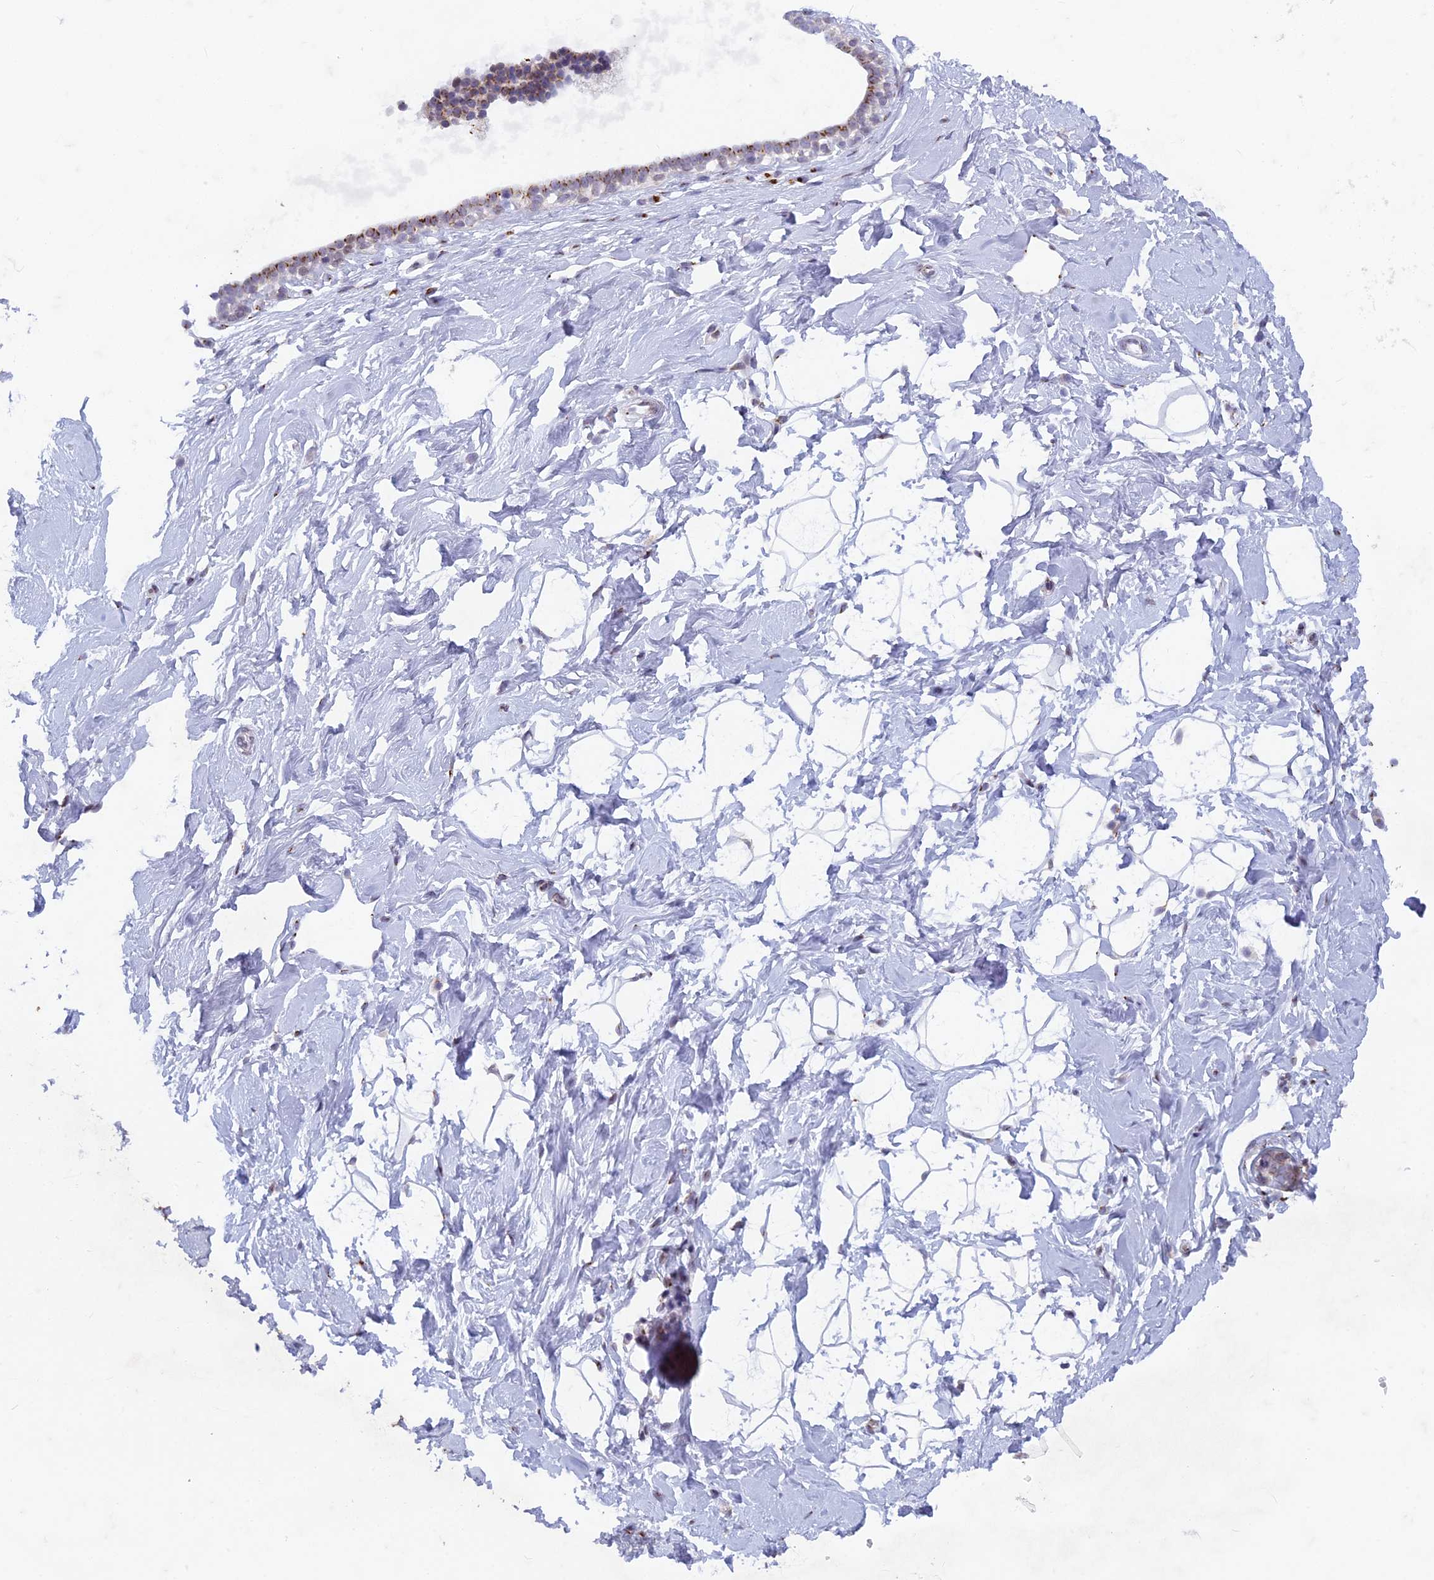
{"staining": {"intensity": "negative", "quantity": "none", "location": "none"}, "tissue": "breast", "cell_type": "Adipocytes", "image_type": "normal", "snomed": [{"axis": "morphology", "description": "Normal tissue, NOS"}, {"axis": "morphology", "description": "Adenoma, NOS"}, {"axis": "topography", "description": "Breast"}], "caption": "There is no significant expression in adipocytes of breast. (DAB (3,3'-diaminobenzidine) immunohistochemistry, high magnification).", "gene": "FAM3C", "patient": {"sex": "female", "age": 23}}